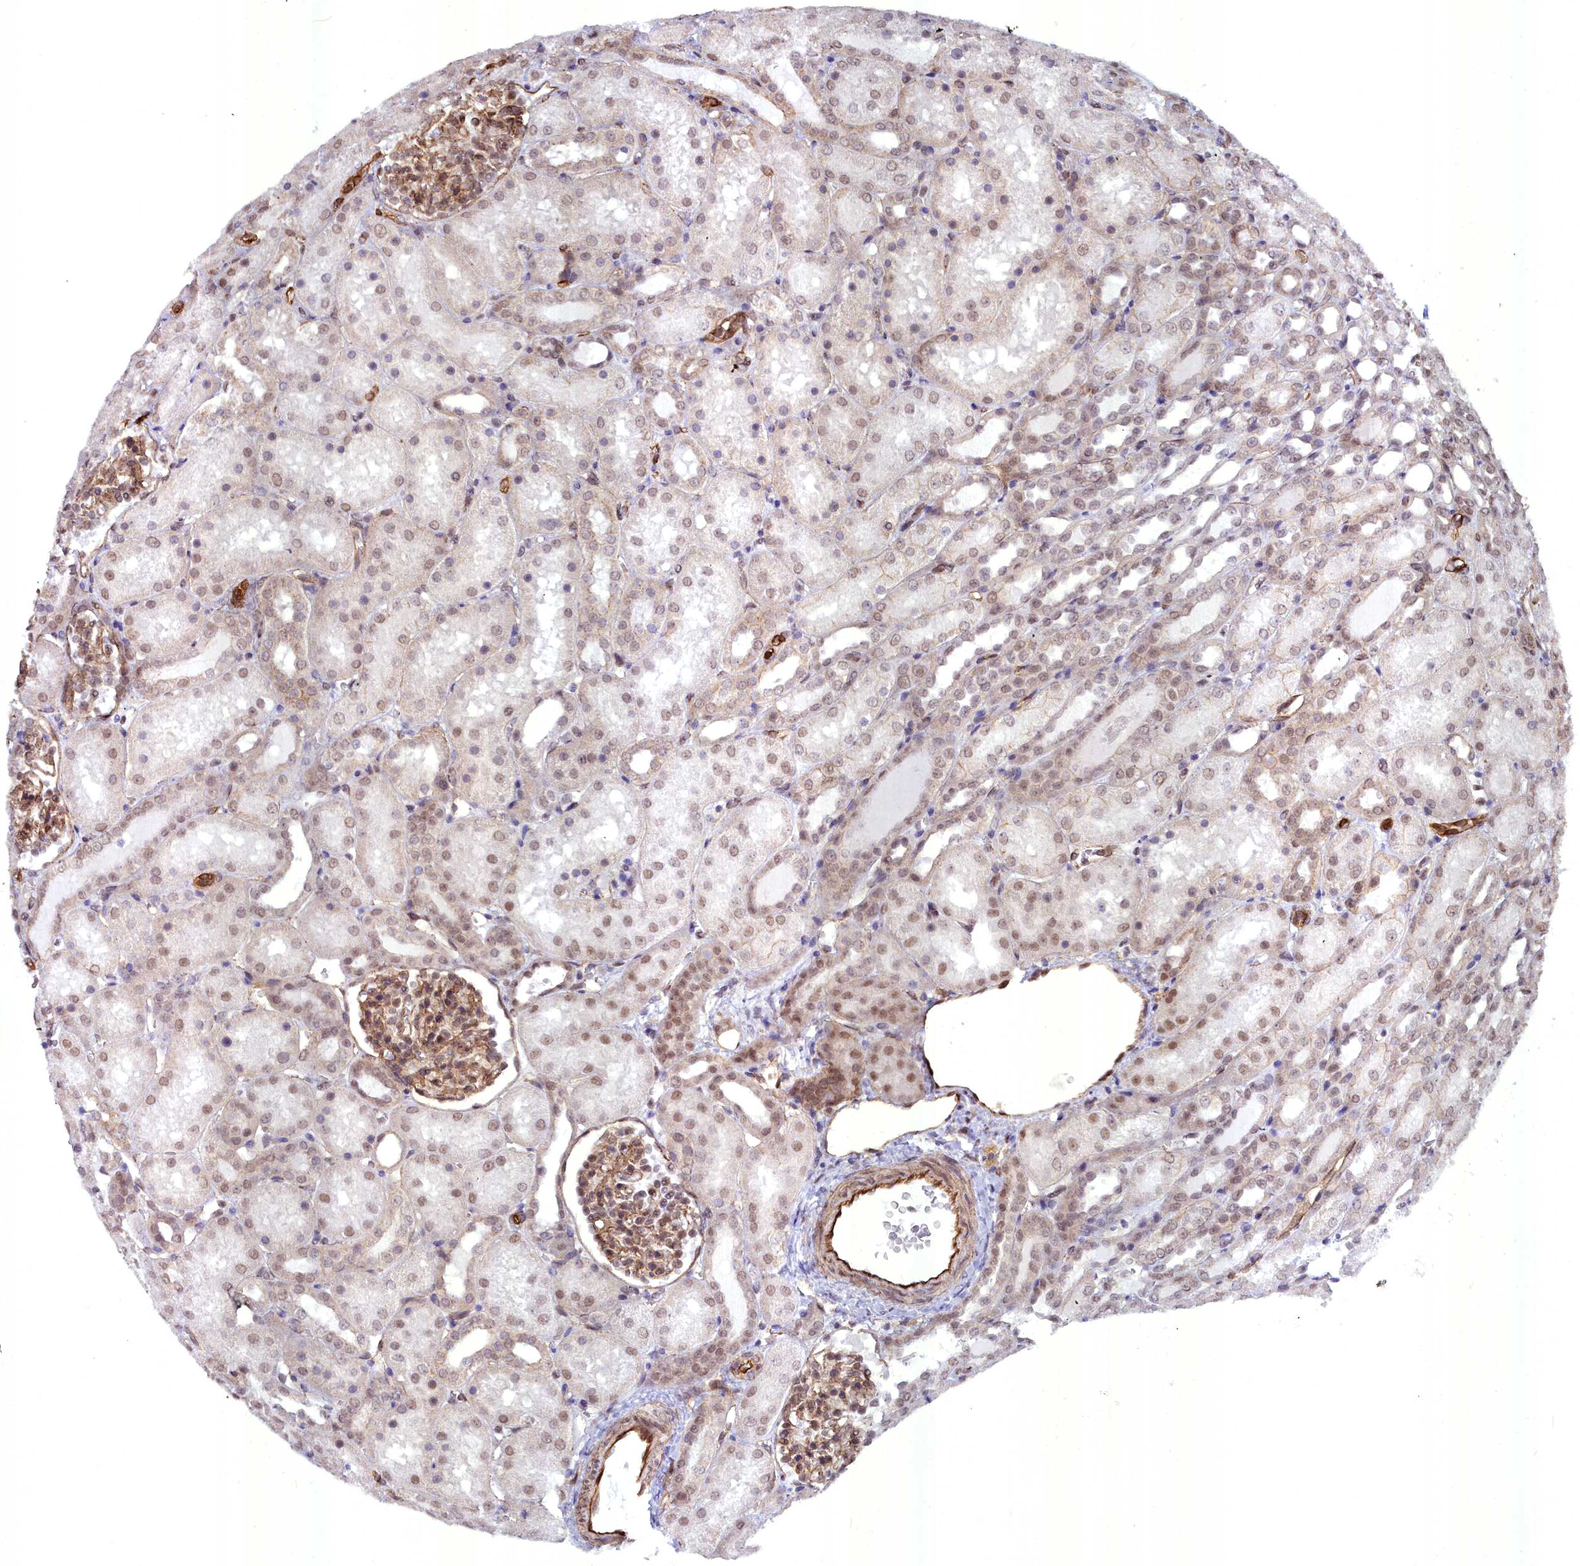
{"staining": {"intensity": "moderate", "quantity": ">75%", "location": "cytoplasmic/membranous,nuclear"}, "tissue": "kidney", "cell_type": "Cells in glomeruli", "image_type": "normal", "snomed": [{"axis": "morphology", "description": "Normal tissue, NOS"}, {"axis": "topography", "description": "Kidney"}], "caption": "Cells in glomeruli show medium levels of moderate cytoplasmic/membranous,nuclear positivity in about >75% of cells in normal human kidney. (DAB = brown stain, brightfield microscopy at high magnification).", "gene": "YJU2", "patient": {"sex": "male", "age": 1}}